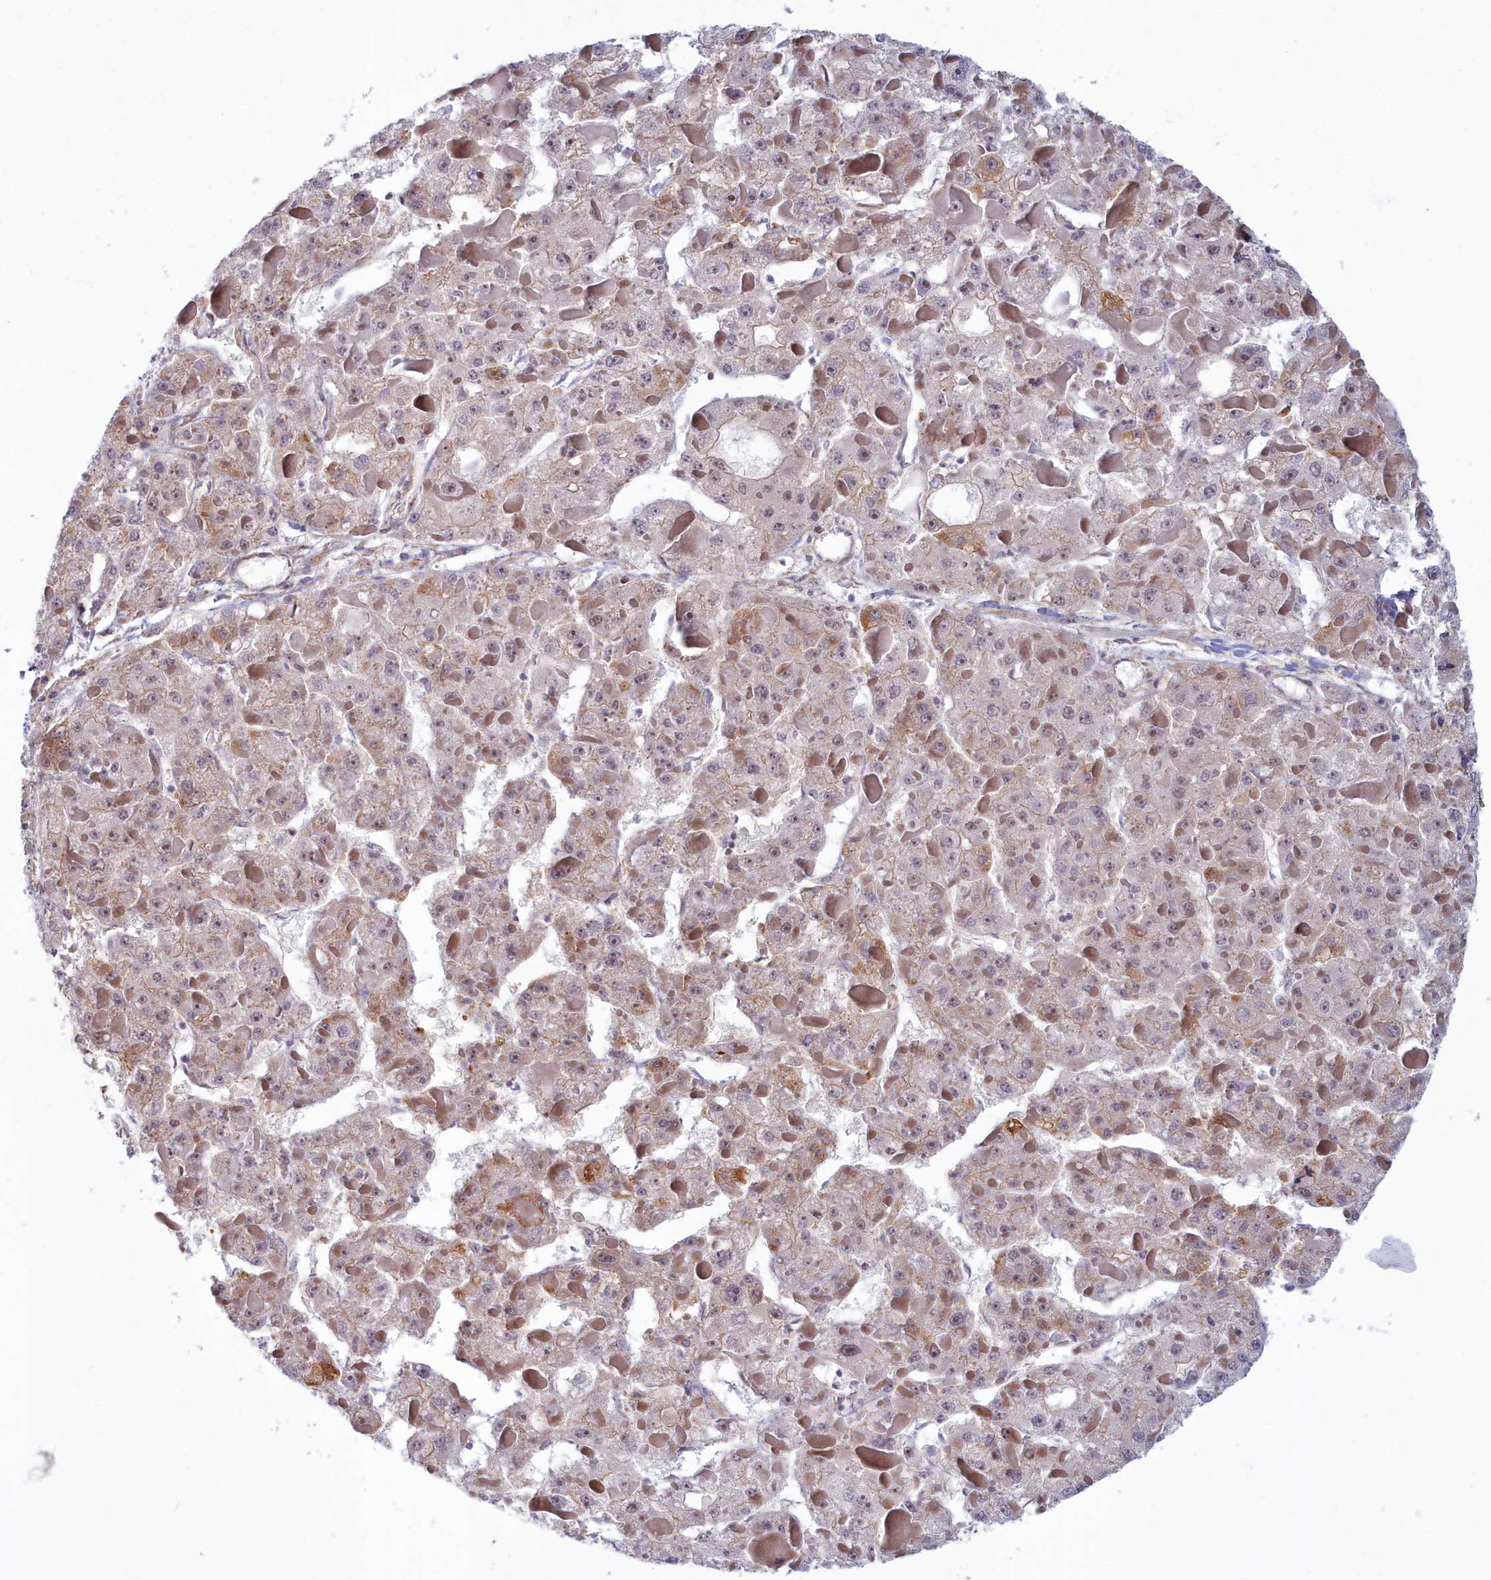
{"staining": {"intensity": "moderate", "quantity": "25%-75%", "location": "cytoplasmic/membranous,nuclear"}, "tissue": "liver cancer", "cell_type": "Tumor cells", "image_type": "cancer", "snomed": [{"axis": "morphology", "description": "Carcinoma, Hepatocellular, NOS"}, {"axis": "topography", "description": "Liver"}], "caption": "IHC (DAB) staining of human hepatocellular carcinoma (liver) displays moderate cytoplasmic/membranous and nuclear protein staining in about 25%-75% of tumor cells.", "gene": "MAK16", "patient": {"sex": "female", "age": 73}}